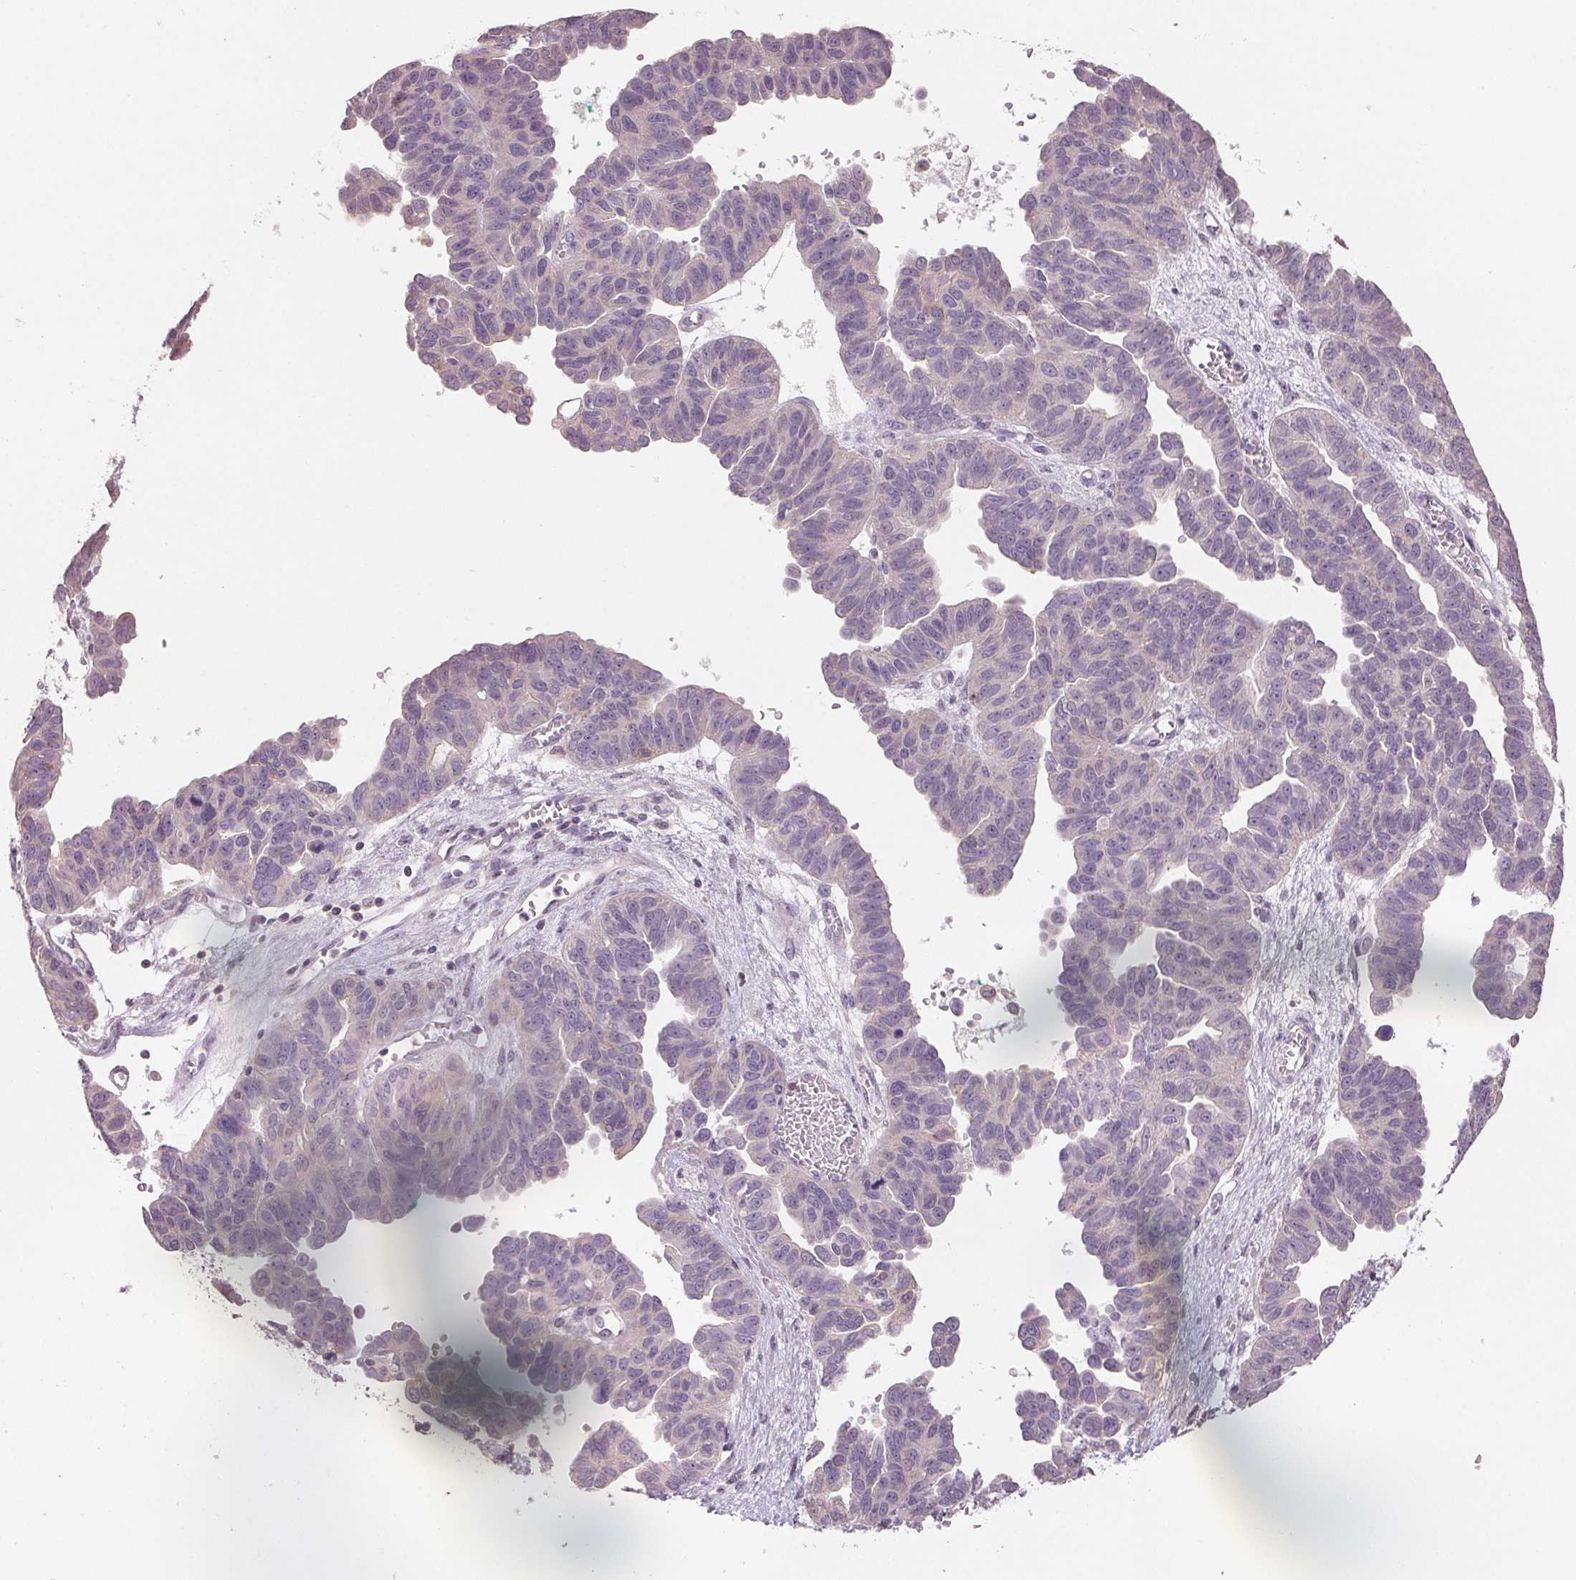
{"staining": {"intensity": "negative", "quantity": "none", "location": "none"}, "tissue": "ovarian cancer", "cell_type": "Tumor cells", "image_type": "cancer", "snomed": [{"axis": "morphology", "description": "Cystadenocarcinoma, serous, NOS"}, {"axis": "topography", "description": "Ovary"}], "caption": "This is a histopathology image of immunohistochemistry (IHC) staining of ovarian serous cystadenocarcinoma, which shows no expression in tumor cells.", "gene": "VTCN1", "patient": {"sex": "female", "age": 64}}